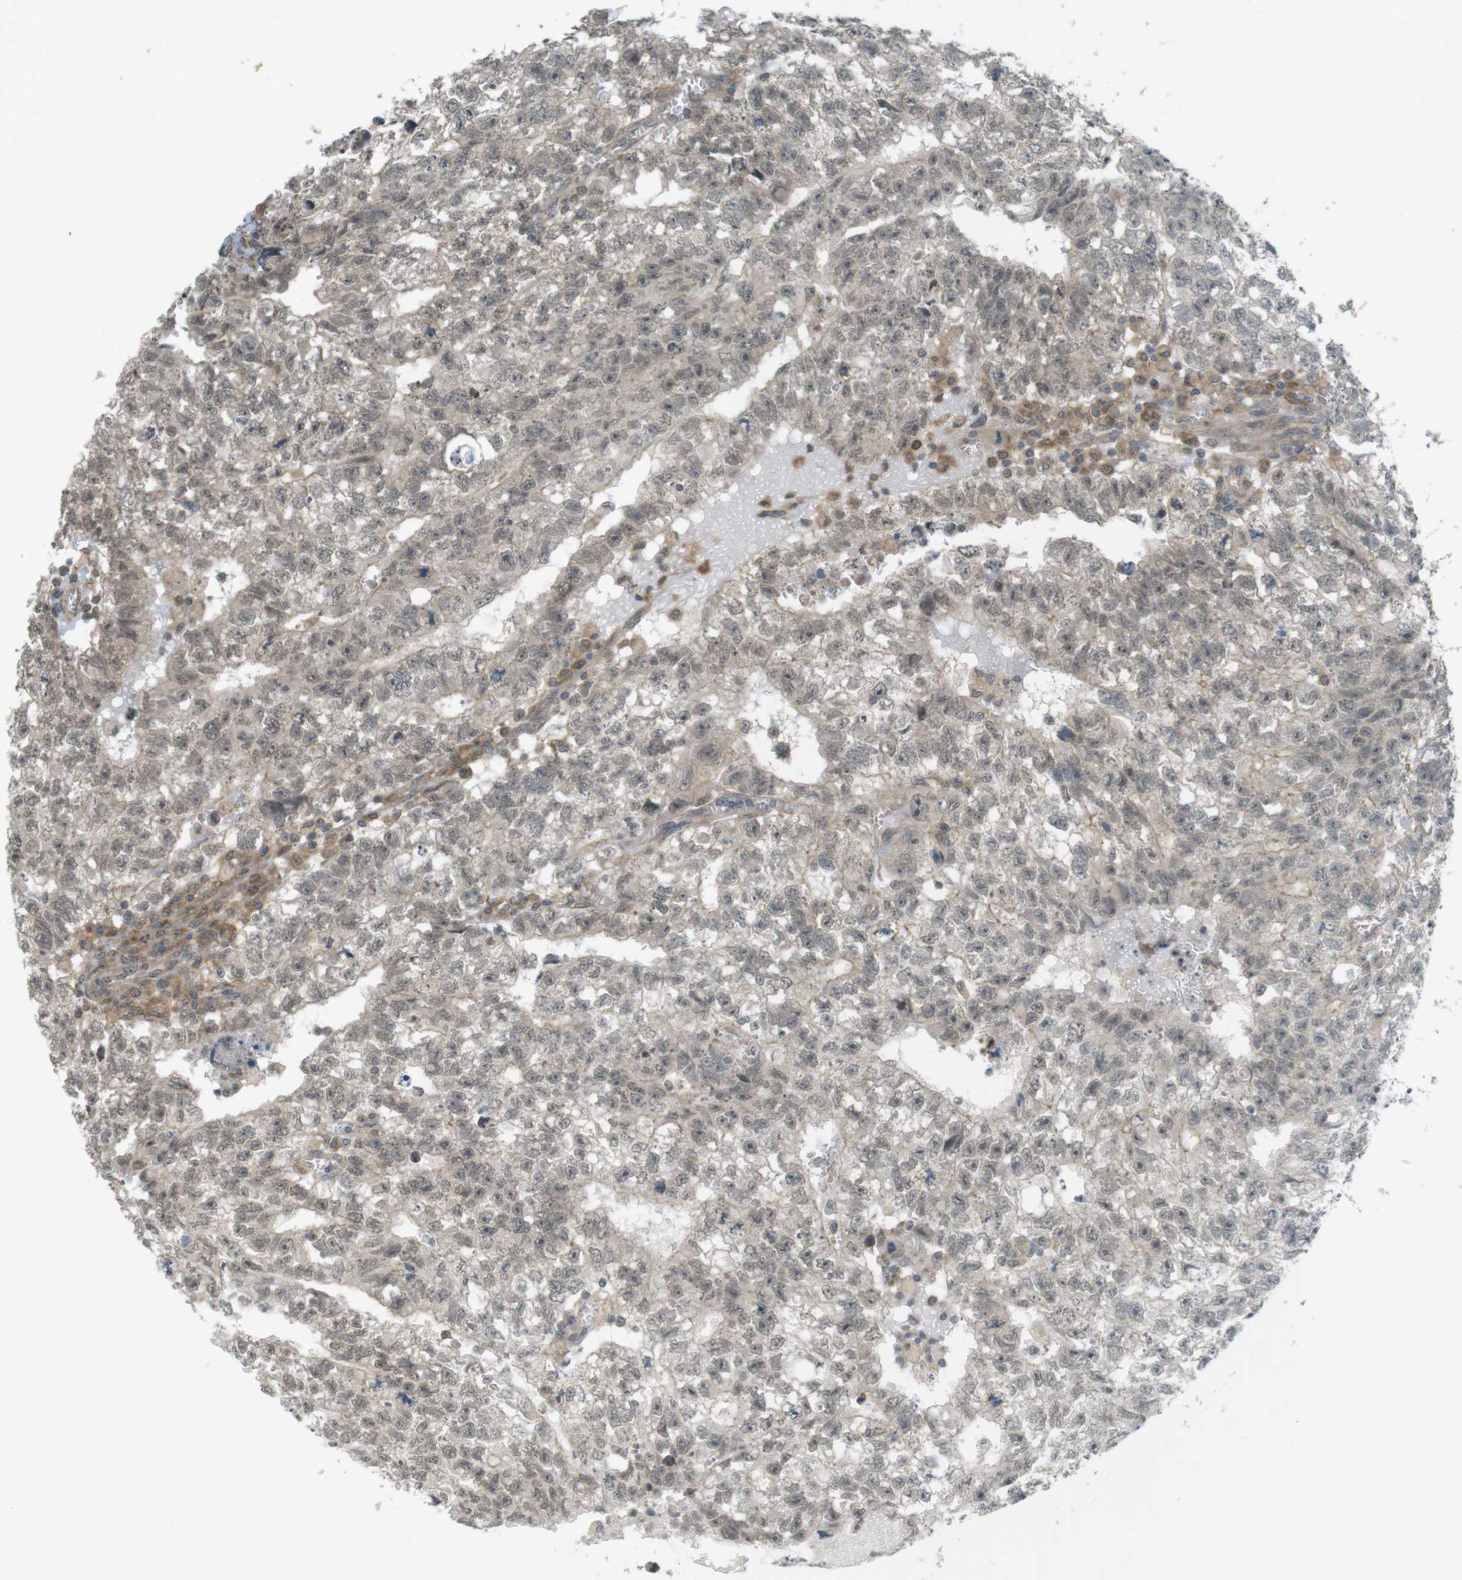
{"staining": {"intensity": "weak", "quantity": "25%-75%", "location": "cytoplasmic/membranous,nuclear"}, "tissue": "testis cancer", "cell_type": "Tumor cells", "image_type": "cancer", "snomed": [{"axis": "morphology", "description": "Seminoma, NOS"}, {"axis": "morphology", "description": "Carcinoma, Embryonal, NOS"}, {"axis": "topography", "description": "Testis"}], "caption": "There is low levels of weak cytoplasmic/membranous and nuclear positivity in tumor cells of testis cancer (embryonal carcinoma), as demonstrated by immunohistochemical staining (brown color).", "gene": "RNF130", "patient": {"sex": "male", "age": 38}}